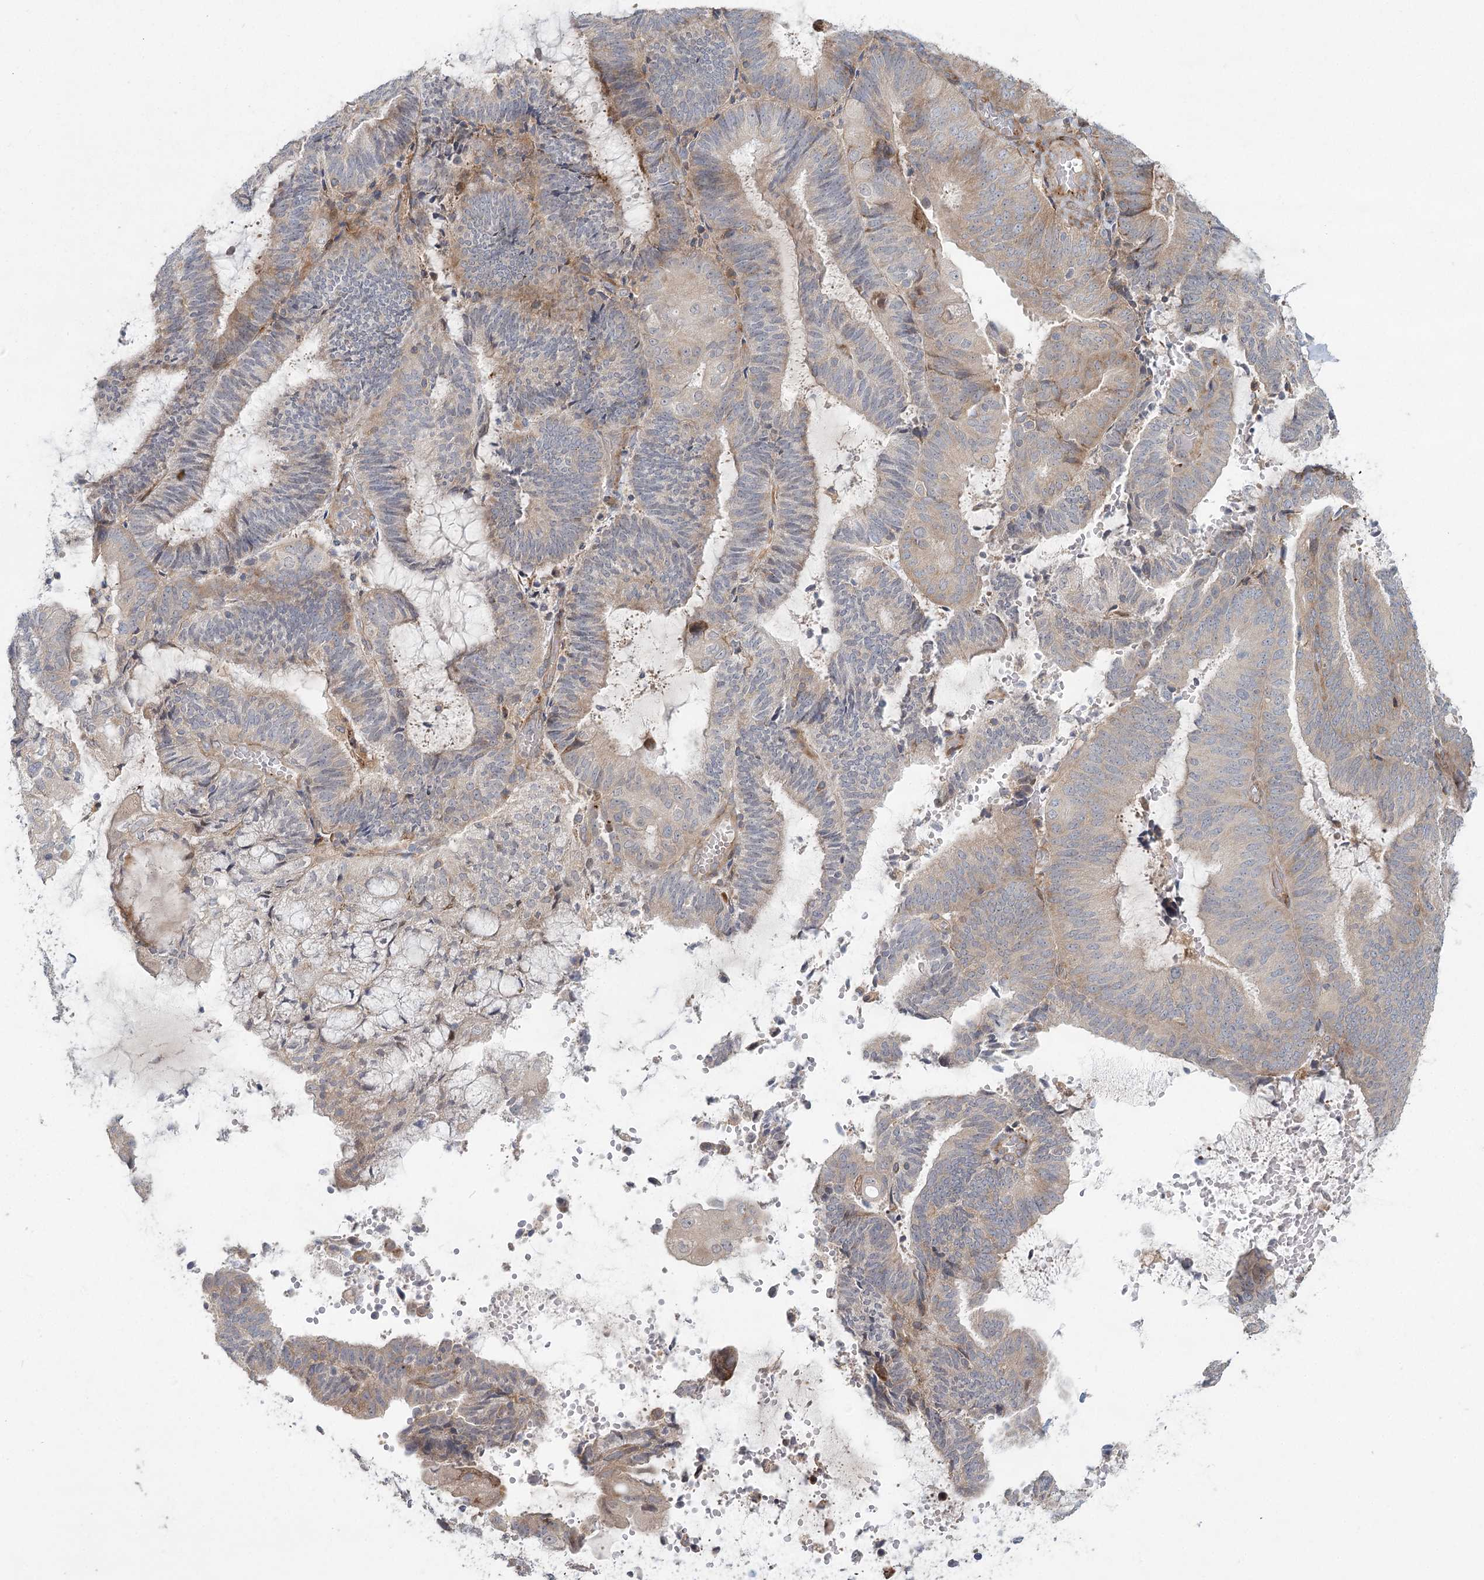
{"staining": {"intensity": "weak", "quantity": "25%-75%", "location": "cytoplasmic/membranous"}, "tissue": "endometrial cancer", "cell_type": "Tumor cells", "image_type": "cancer", "snomed": [{"axis": "morphology", "description": "Adenocarcinoma, NOS"}, {"axis": "topography", "description": "Endometrium"}], "caption": "Protein positivity by immunohistochemistry (IHC) displays weak cytoplasmic/membranous staining in about 25%-75% of tumor cells in adenocarcinoma (endometrial). (IHC, brightfield microscopy, high magnification).", "gene": "FAM110C", "patient": {"sex": "female", "age": 81}}